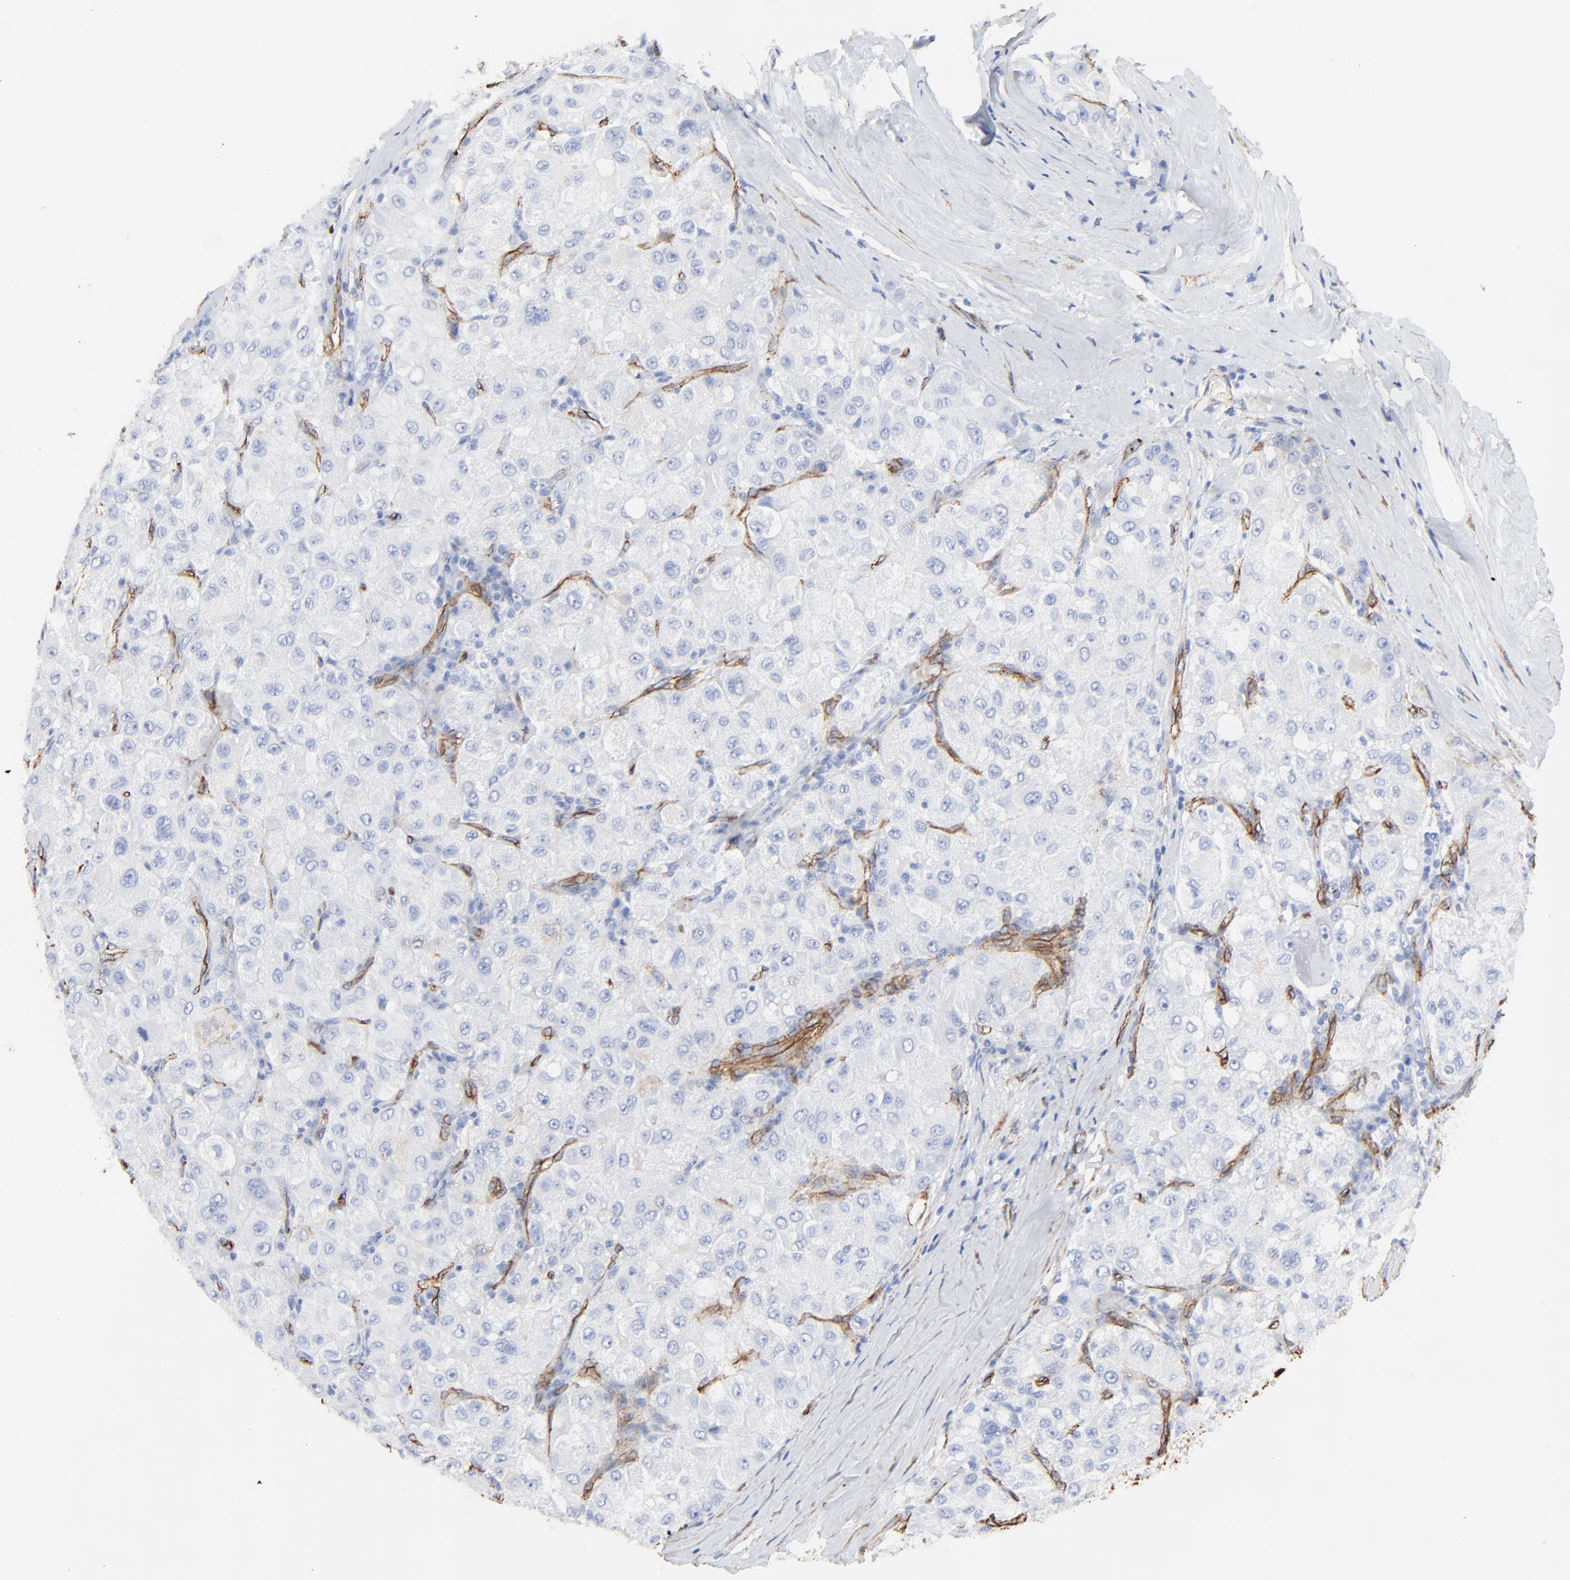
{"staining": {"intensity": "negative", "quantity": "none", "location": "none"}, "tissue": "liver cancer", "cell_type": "Tumor cells", "image_type": "cancer", "snomed": [{"axis": "morphology", "description": "Carcinoma, Hepatocellular, NOS"}, {"axis": "topography", "description": "Liver"}], "caption": "IHC of human liver cancer demonstrates no staining in tumor cells.", "gene": "CAV1", "patient": {"sex": "male", "age": 80}}